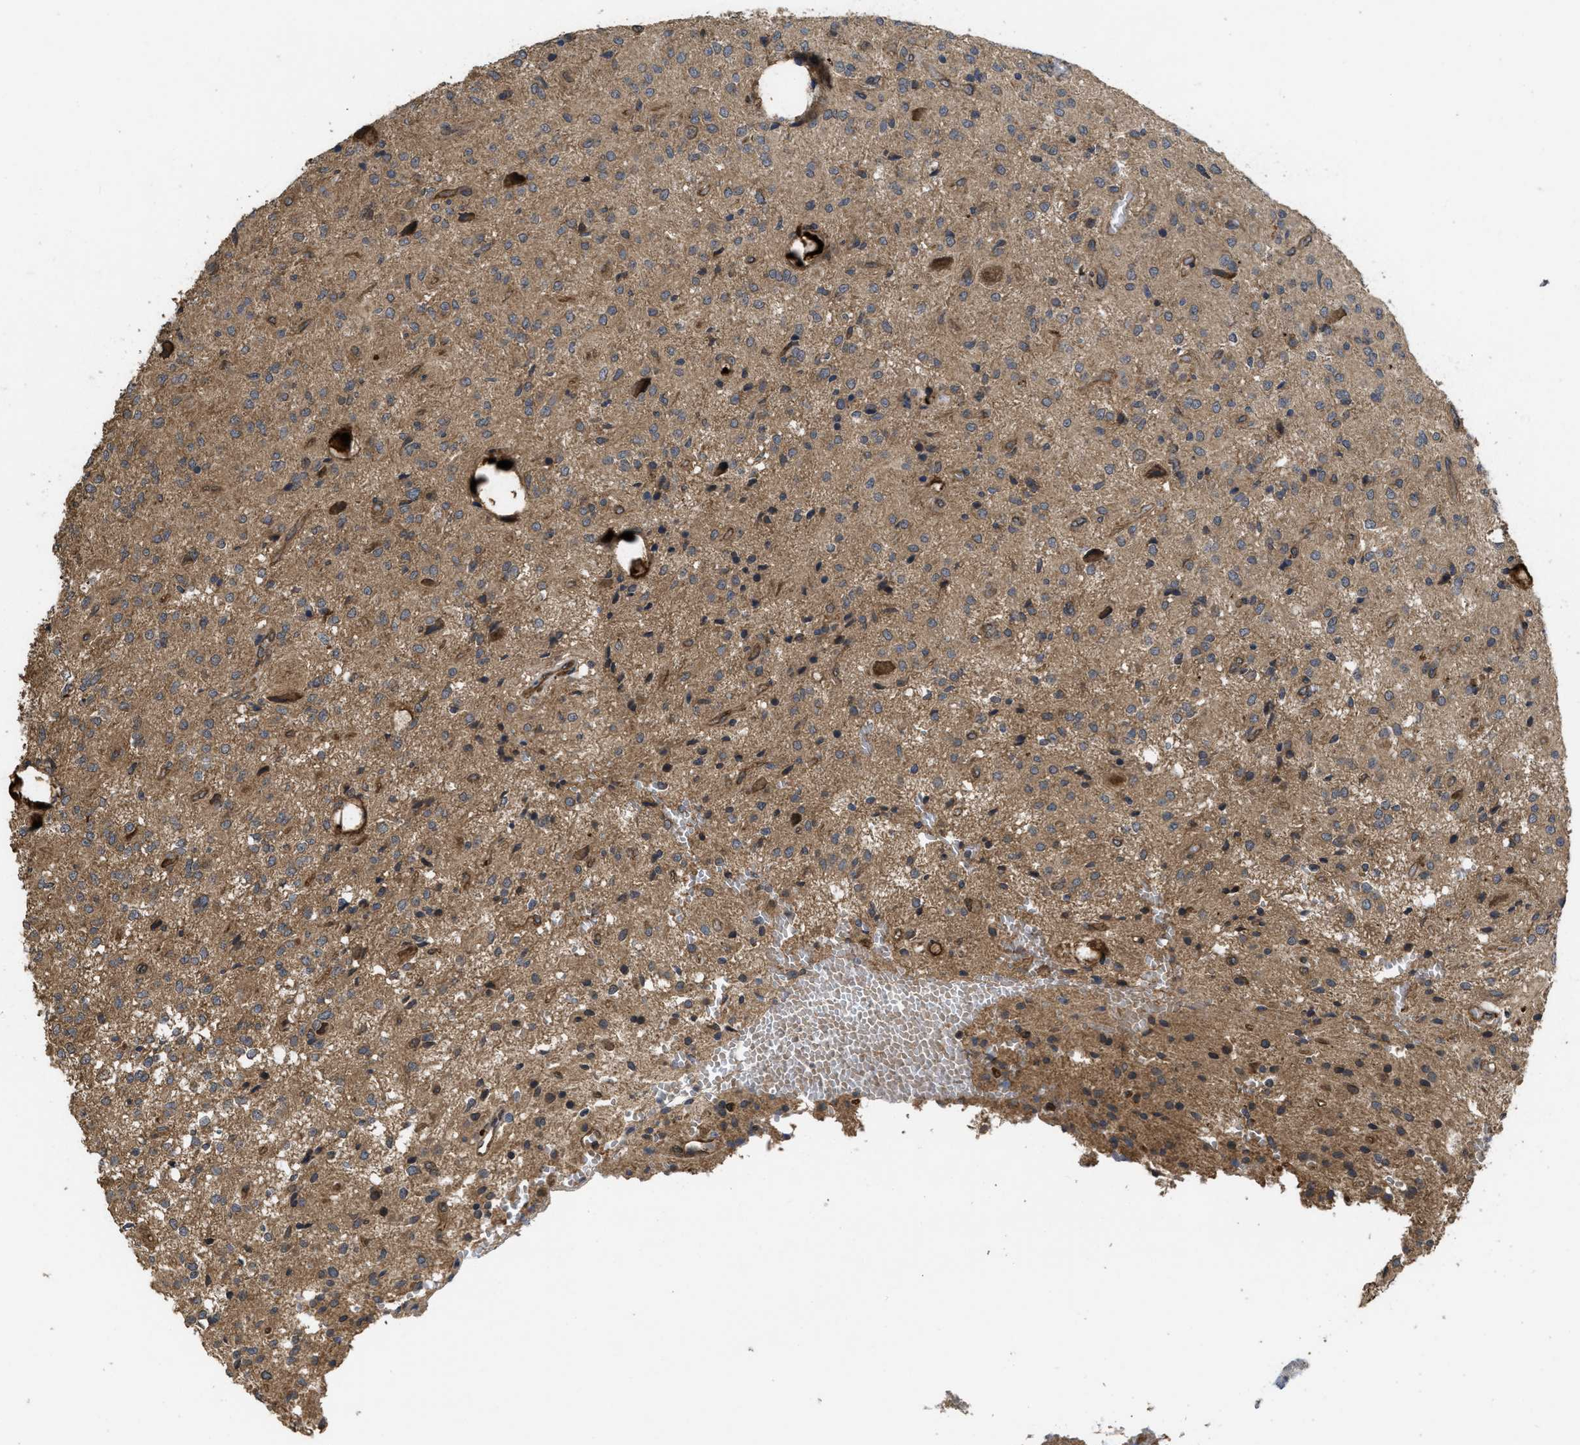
{"staining": {"intensity": "moderate", "quantity": ">75%", "location": "cytoplasmic/membranous"}, "tissue": "glioma", "cell_type": "Tumor cells", "image_type": "cancer", "snomed": [{"axis": "morphology", "description": "Glioma, malignant, High grade"}, {"axis": "topography", "description": "Brain"}], "caption": "Glioma stained with DAB (3,3'-diaminobenzidine) IHC reveals medium levels of moderate cytoplasmic/membranous expression in about >75% of tumor cells. The protein of interest is stained brown, and the nuclei are stained in blue (DAB IHC with brightfield microscopy, high magnification).", "gene": "FZD6", "patient": {"sex": "female", "age": 59}}